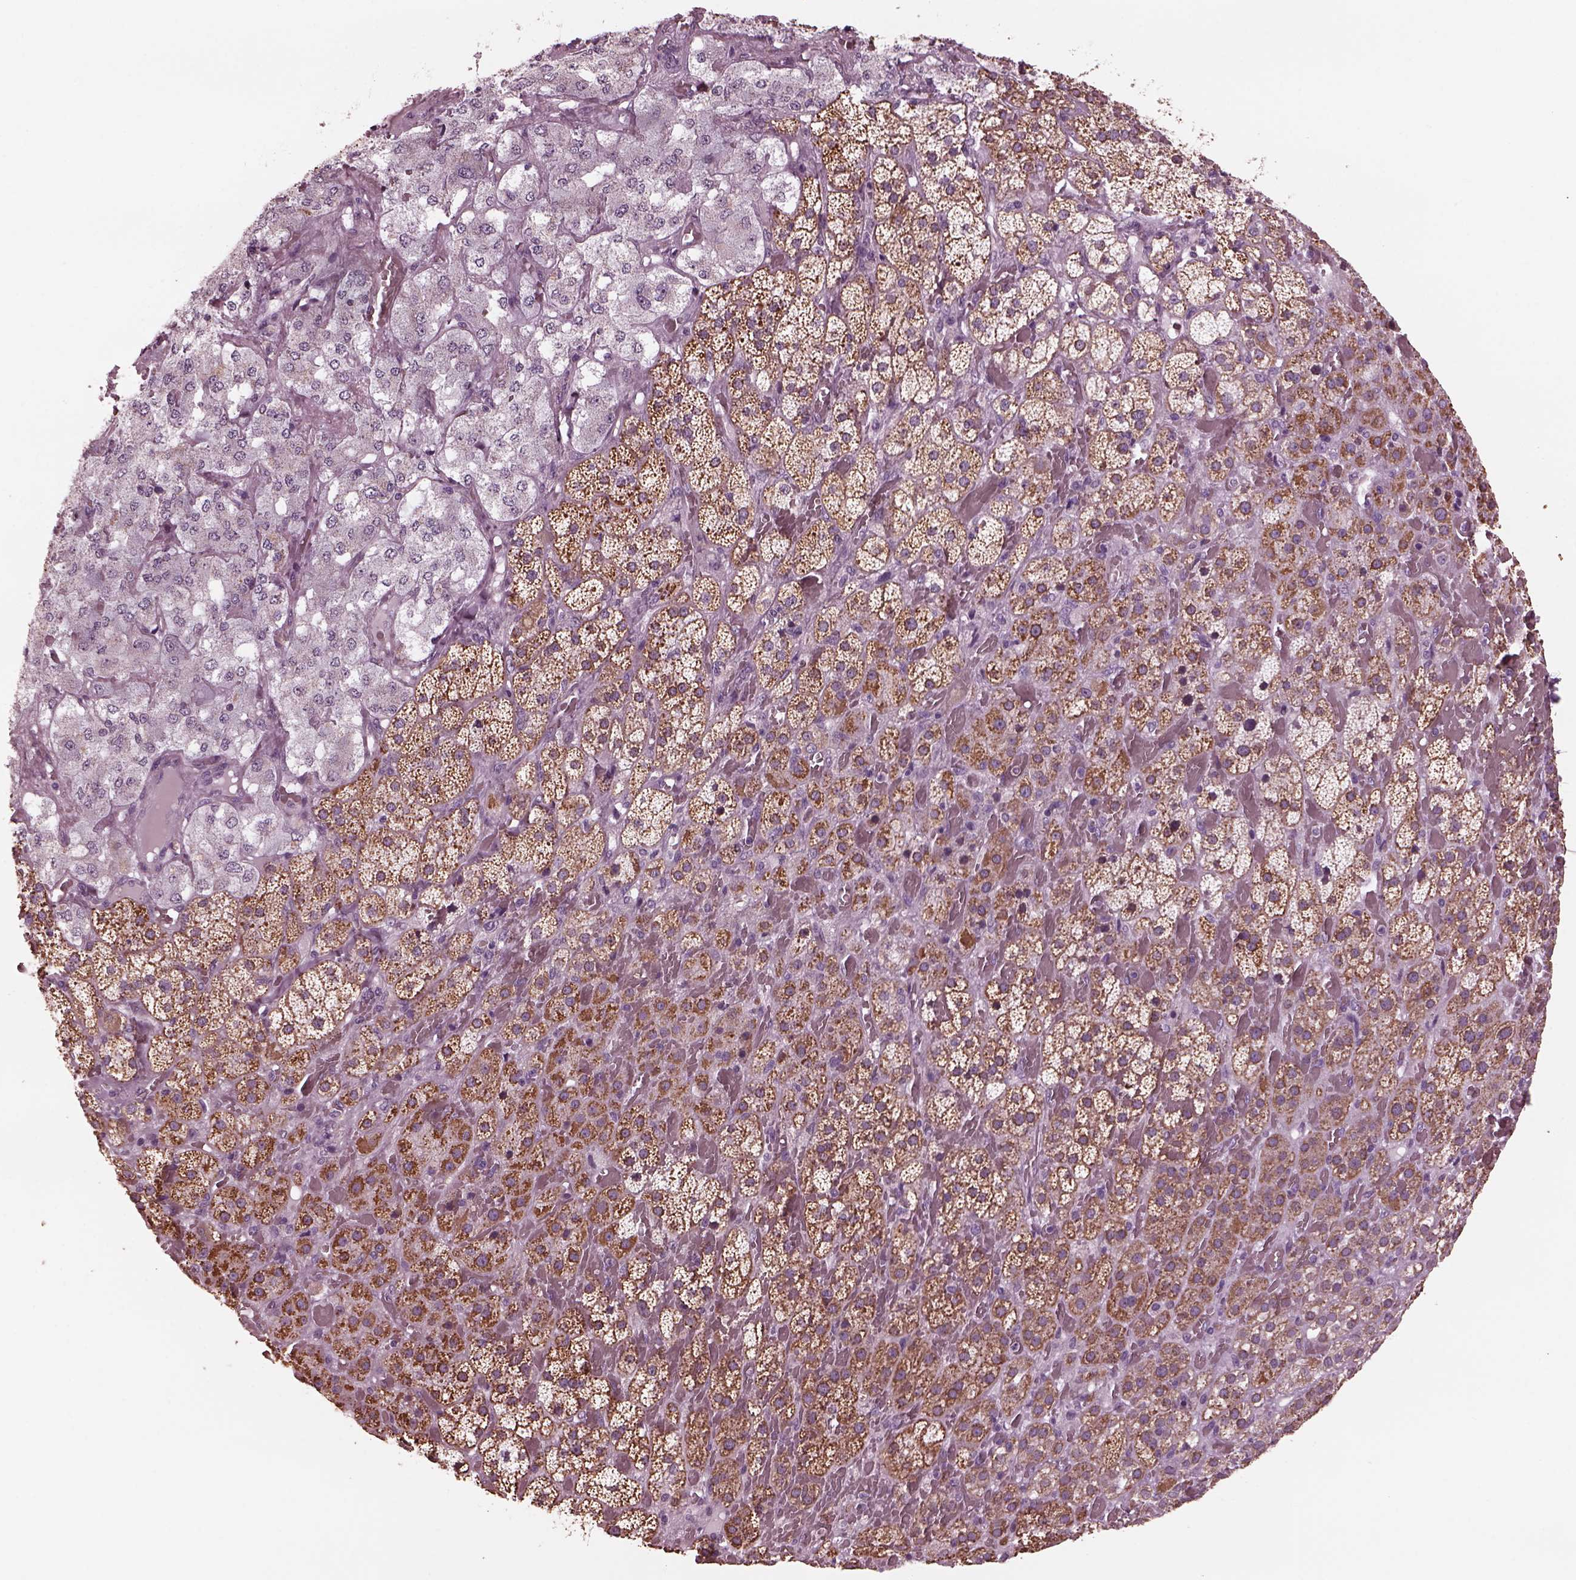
{"staining": {"intensity": "moderate", "quantity": "25%-75%", "location": "cytoplasmic/membranous"}, "tissue": "adrenal gland", "cell_type": "Glandular cells", "image_type": "normal", "snomed": [{"axis": "morphology", "description": "Normal tissue, NOS"}, {"axis": "topography", "description": "Adrenal gland"}], "caption": "A histopathology image of adrenal gland stained for a protein demonstrates moderate cytoplasmic/membranous brown staining in glandular cells. Nuclei are stained in blue.", "gene": "CELSR3", "patient": {"sex": "male", "age": 57}}